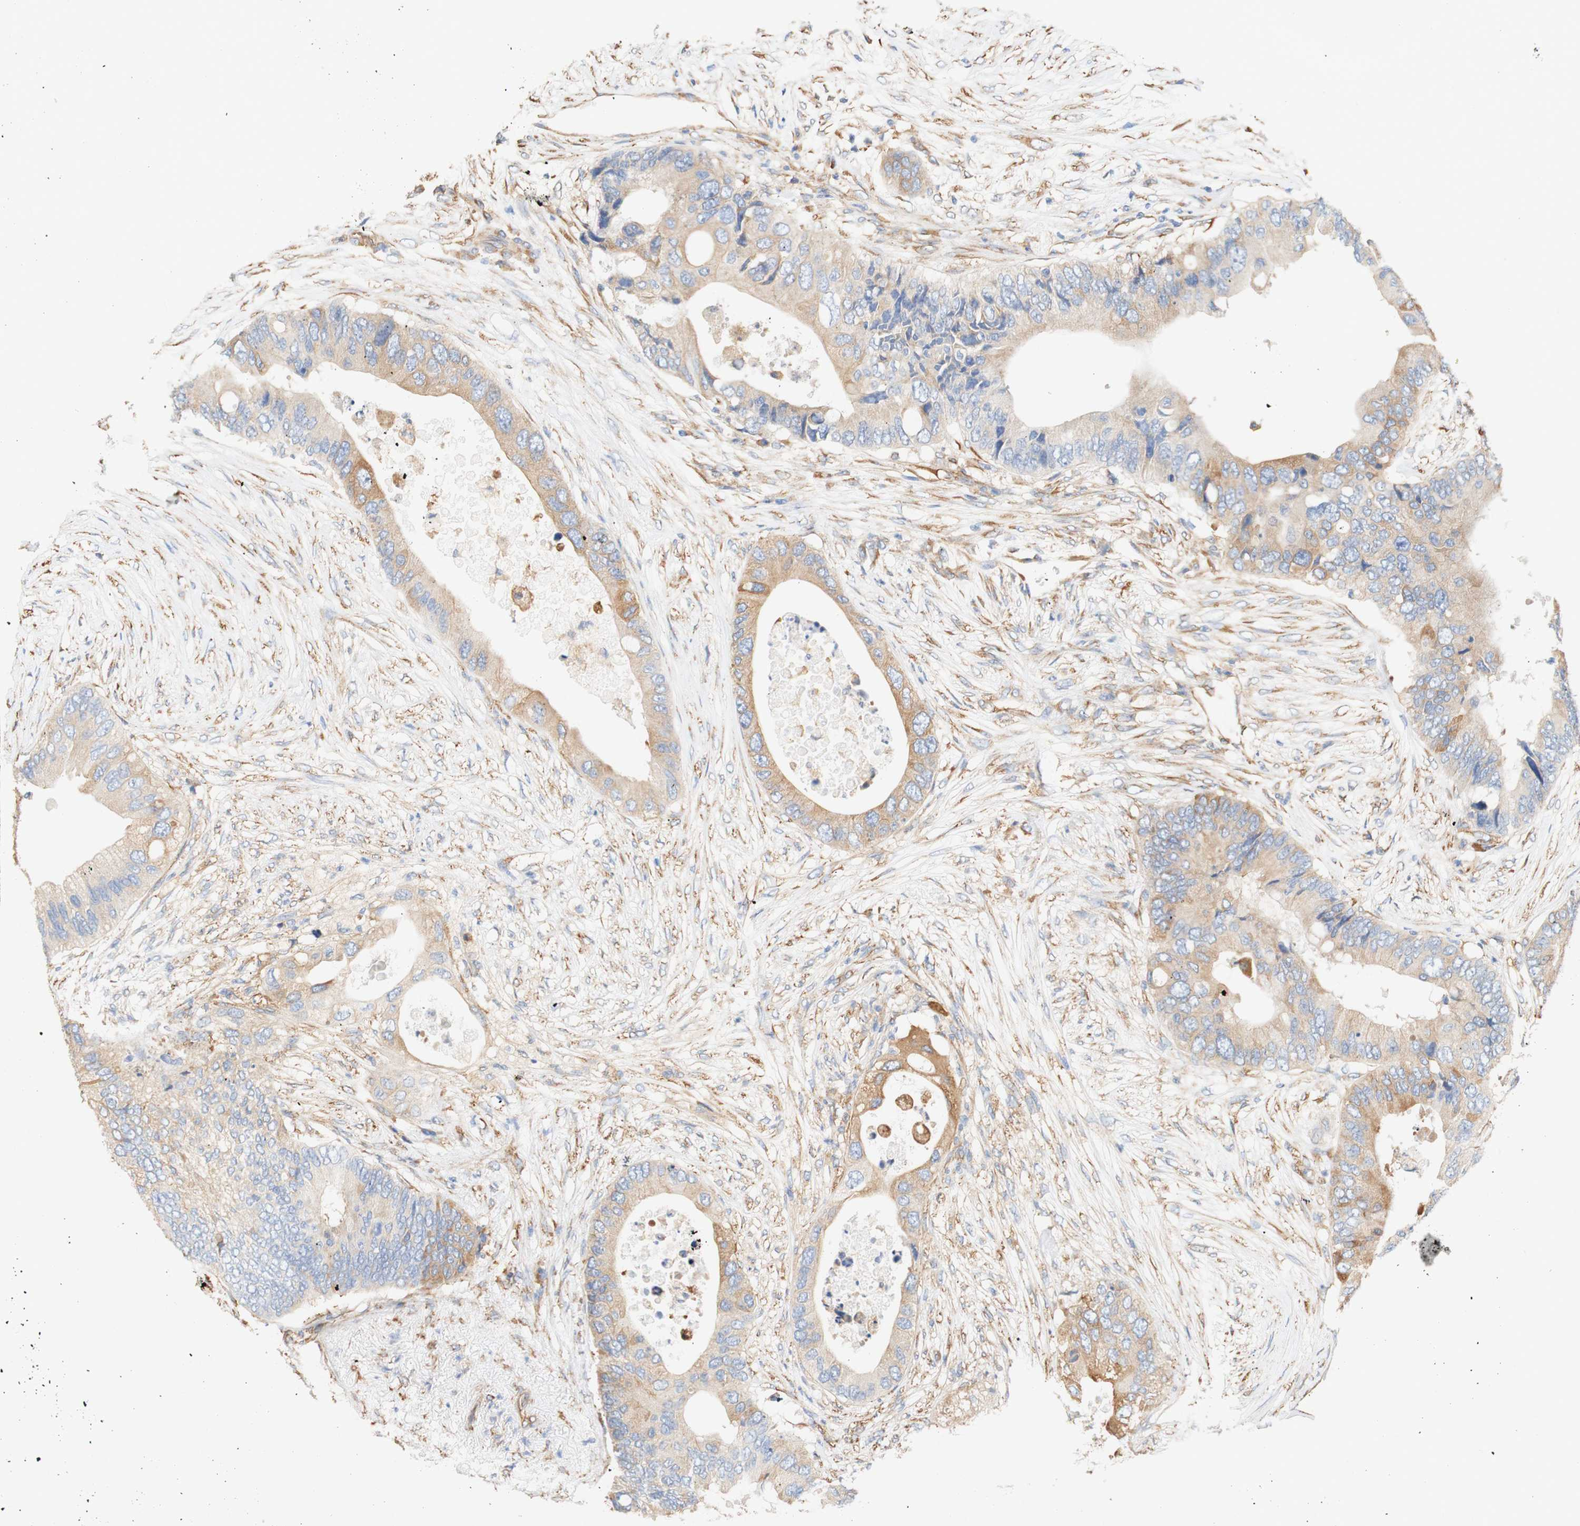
{"staining": {"intensity": "moderate", "quantity": ">75%", "location": "cytoplasmic/membranous"}, "tissue": "colorectal cancer", "cell_type": "Tumor cells", "image_type": "cancer", "snomed": [{"axis": "morphology", "description": "Adenocarcinoma, NOS"}, {"axis": "topography", "description": "Colon"}], "caption": "IHC staining of colorectal cancer, which shows medium levels of moderate cytoplasmic/membranous staining in approximately >75% of tumor cells indicating moderate cytoplasmic/membranous protein positivity. The staining was performed using DAB (brown) for protein detection and nuclei were counterstained in hematoxylin (blue).", "gene": "EIF2AK4", "patient": {"sex": "male", "age": 71}}